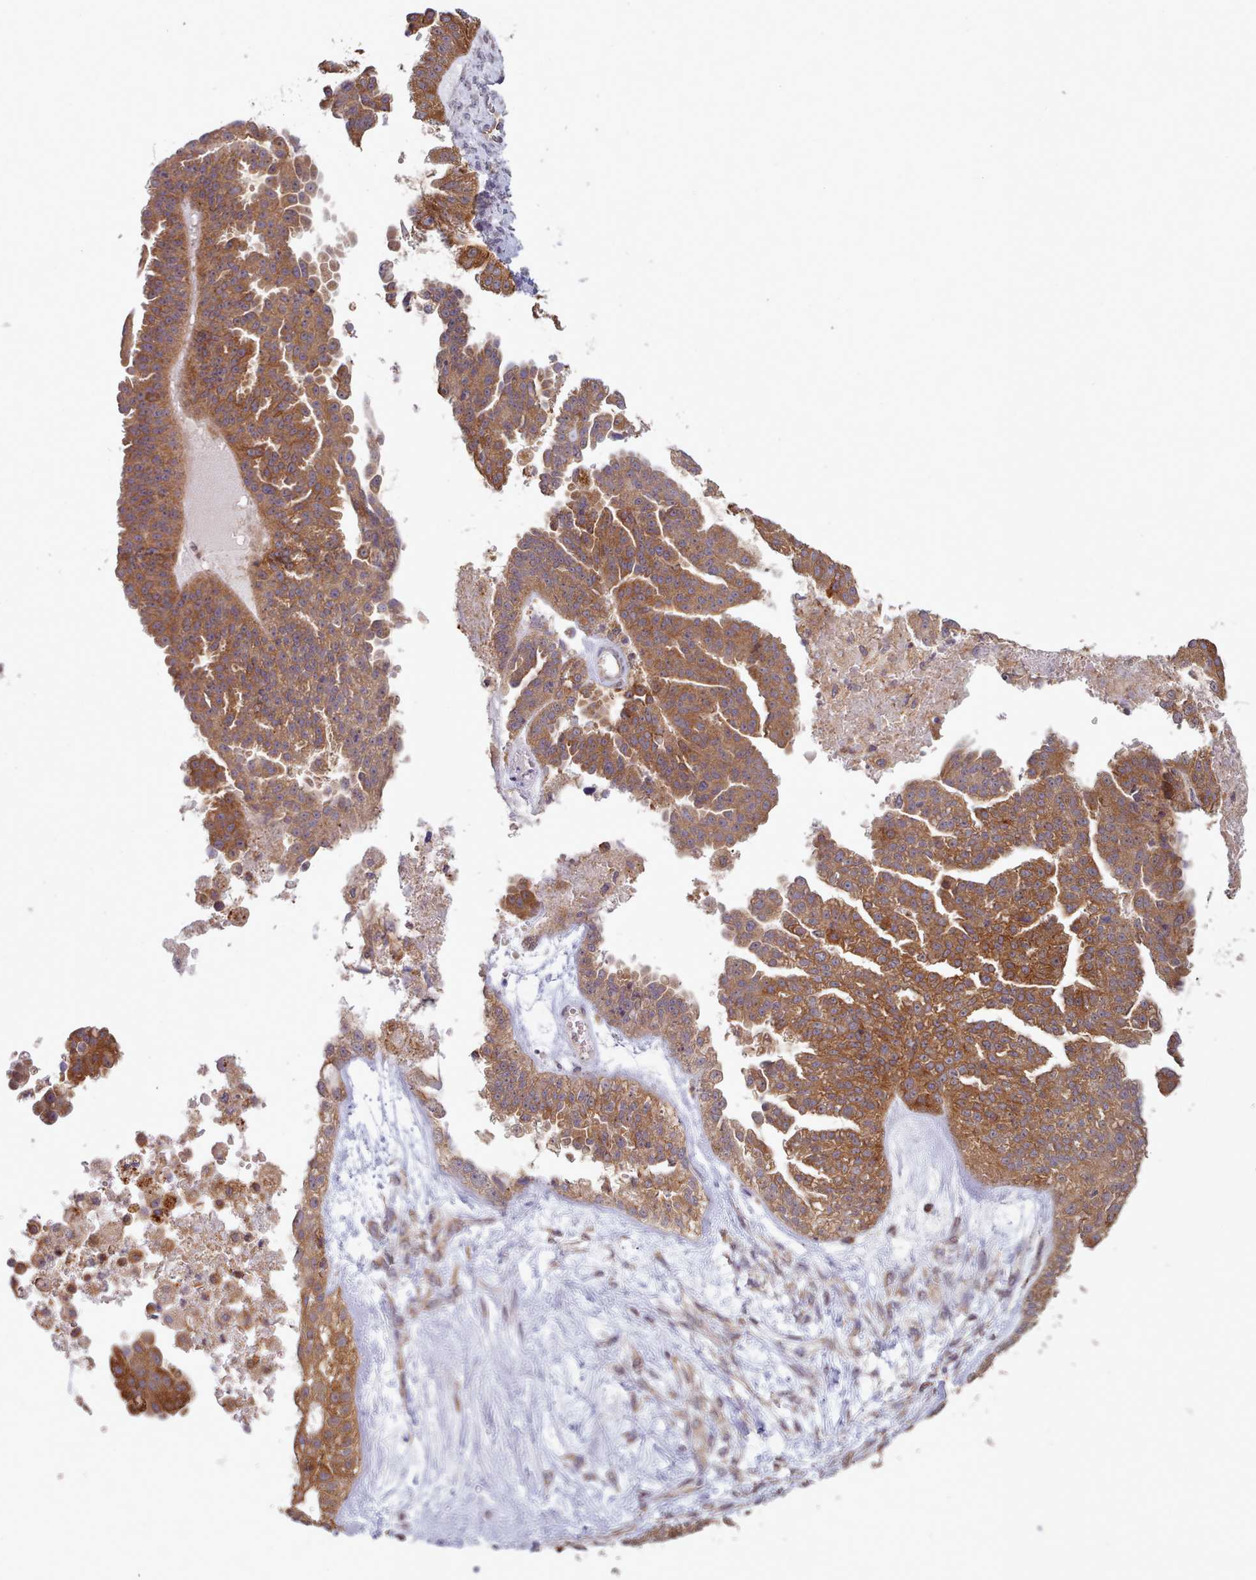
{"staining": {"intensity": "strong", "quantity": ">75%", "location": "cytoplasmic/membranous"}, "tissue": "ovarian cancer", "cell_type": "Tumor cells", "image_type": "cancer", "snomed": [{"axis": "morphology", "description": "Cystadenocarcinoma, serous, NOS"}, {"axis": "topography", "description": "Ovary"}], "caption": "Strong cytoplasmic/membranous staining is identified in approximately >75% of tumor cells in ovarian serous cystadenocarcinoma. (DAB (3,3'-diaminobenzidine) IHC, brown staining for protein, blue staining for nuclei).", "gene": "CRYBG1", "patient": {"sex": "female", "age": 58}}